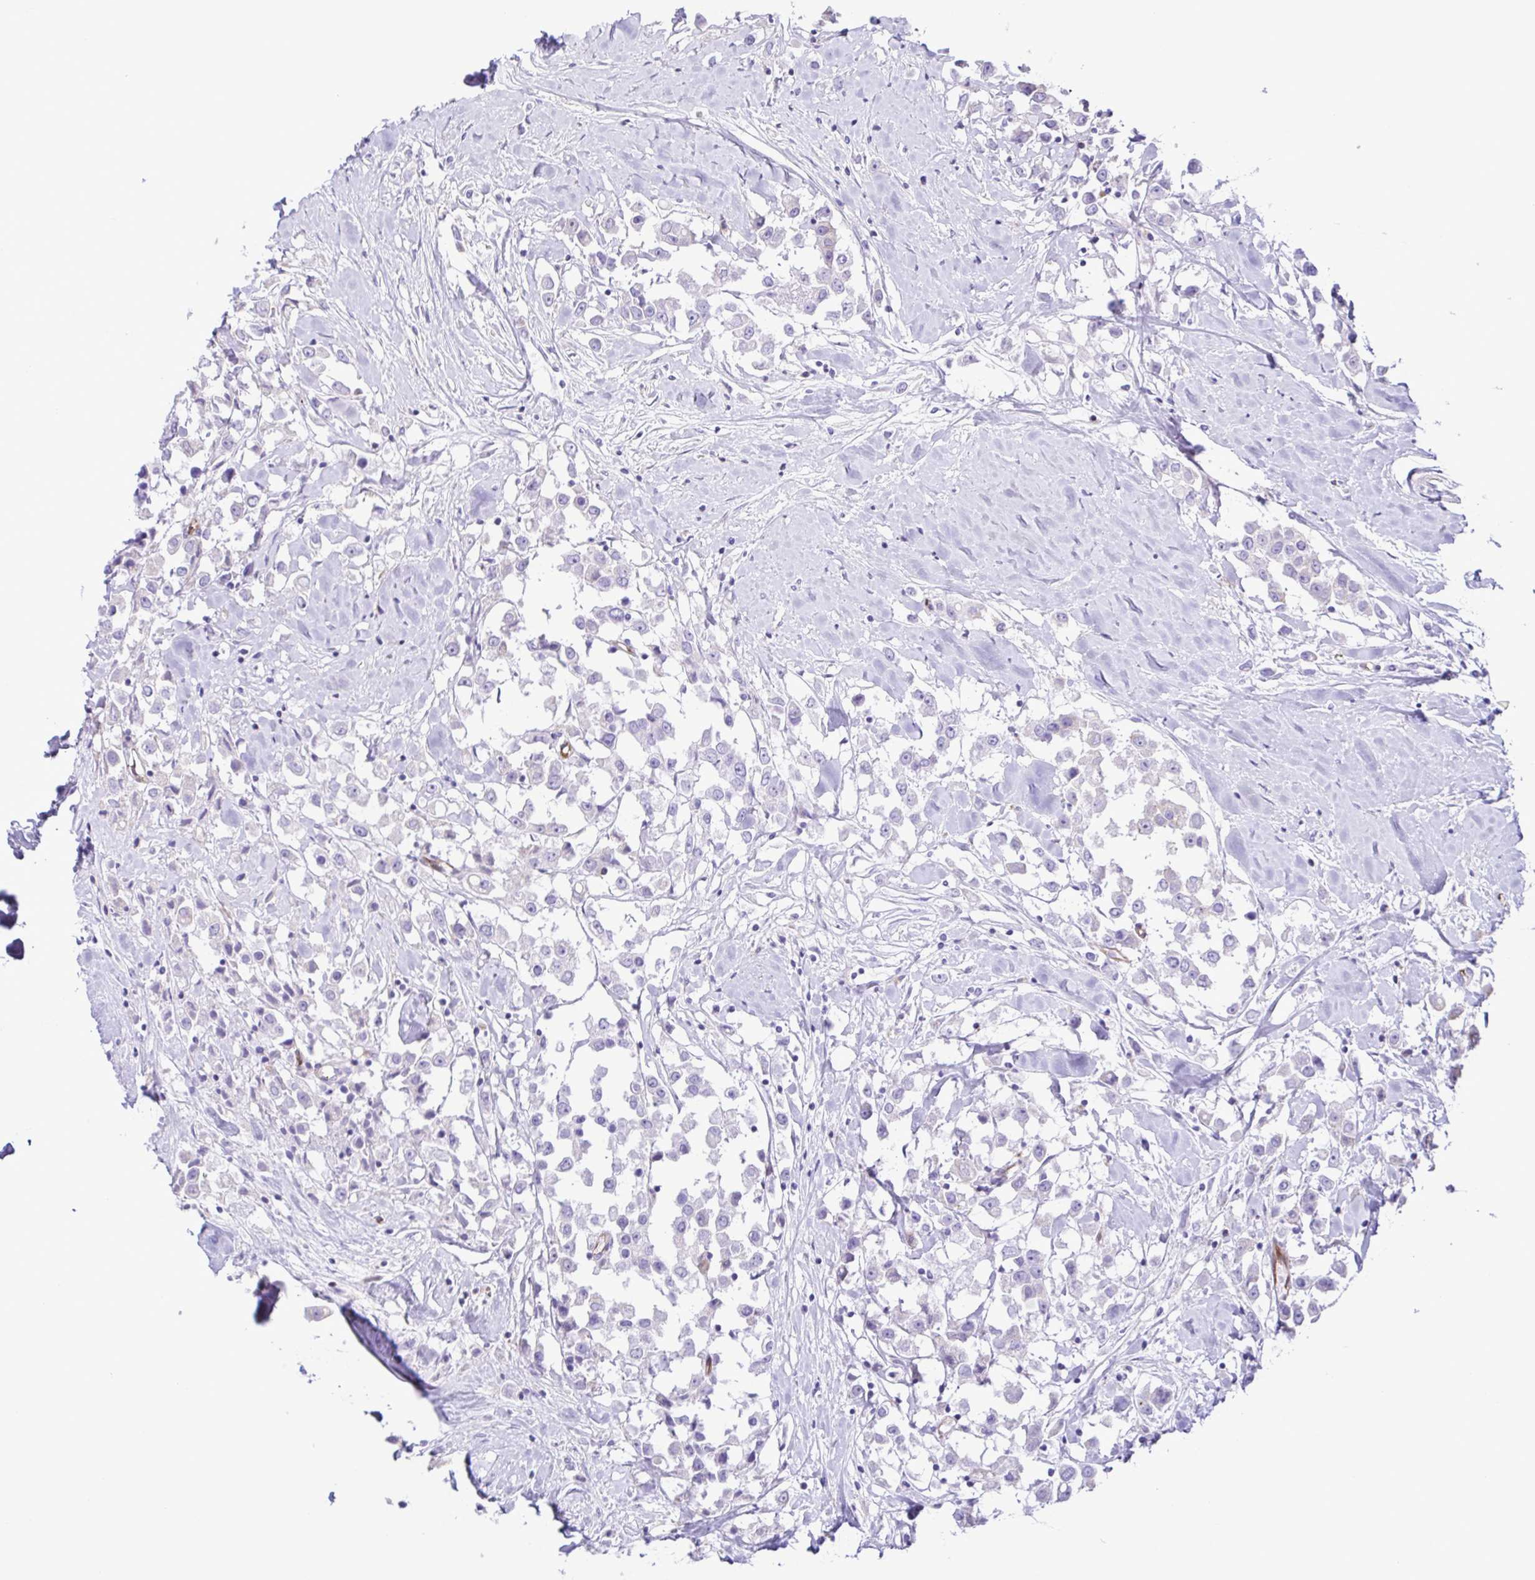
{"staining": {"intensity": "negative", "quantity": "none", "location": "none"}, "tissue": "breast cancer", "cell_type": "Tumor cells", "image_type": "cancer", "snomed": [{"axis": "morphology", "description": "Duct carcinoma"}, {"axis": "topography", "description": "Breast"}], "caption": "Tumor cells are negative for protein expression in human breast cancer. (DAB immunohistochemistry (IHC), high magnification).", "gene": "FLT1", "patient": {"sex": "female", "age": 61}}